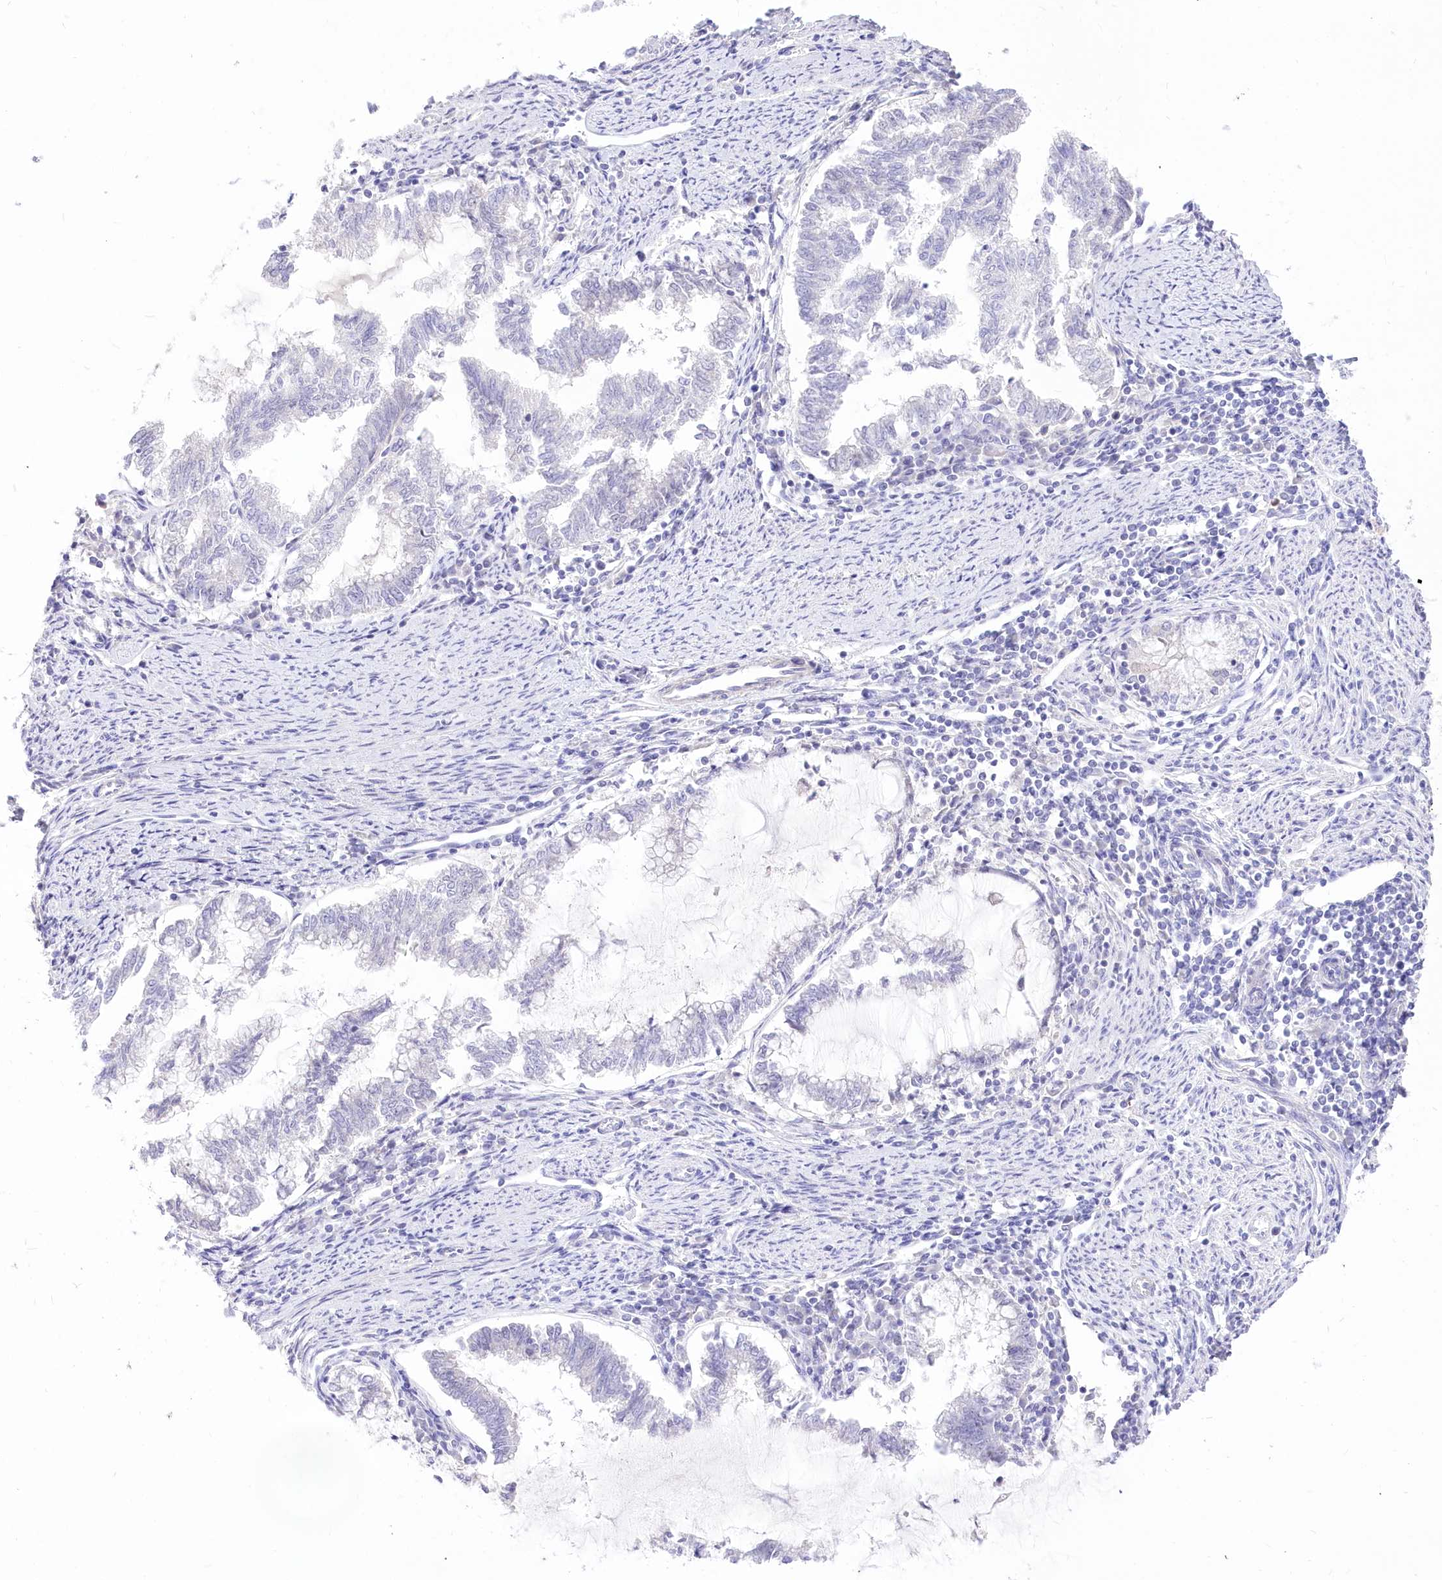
{"staining": {"intensity": "negative", "quantity": "none", "location": "none"}, "tissue": "endometrial cancer", "cell_type": "Tumor cells", "image_type": "cancer", "snomed": [{"axis": "morphology", "description": "Adenocarcinoma, NOS"}, {"axis": "topography", "description": "Endometrium"}], "caption": "Endometrial adenocarcinoma was stained to show a protein in brown. There is no significant staining in tumor cells.", "gene": "HELT", "patient": {"sex": "female", "age": 79}}